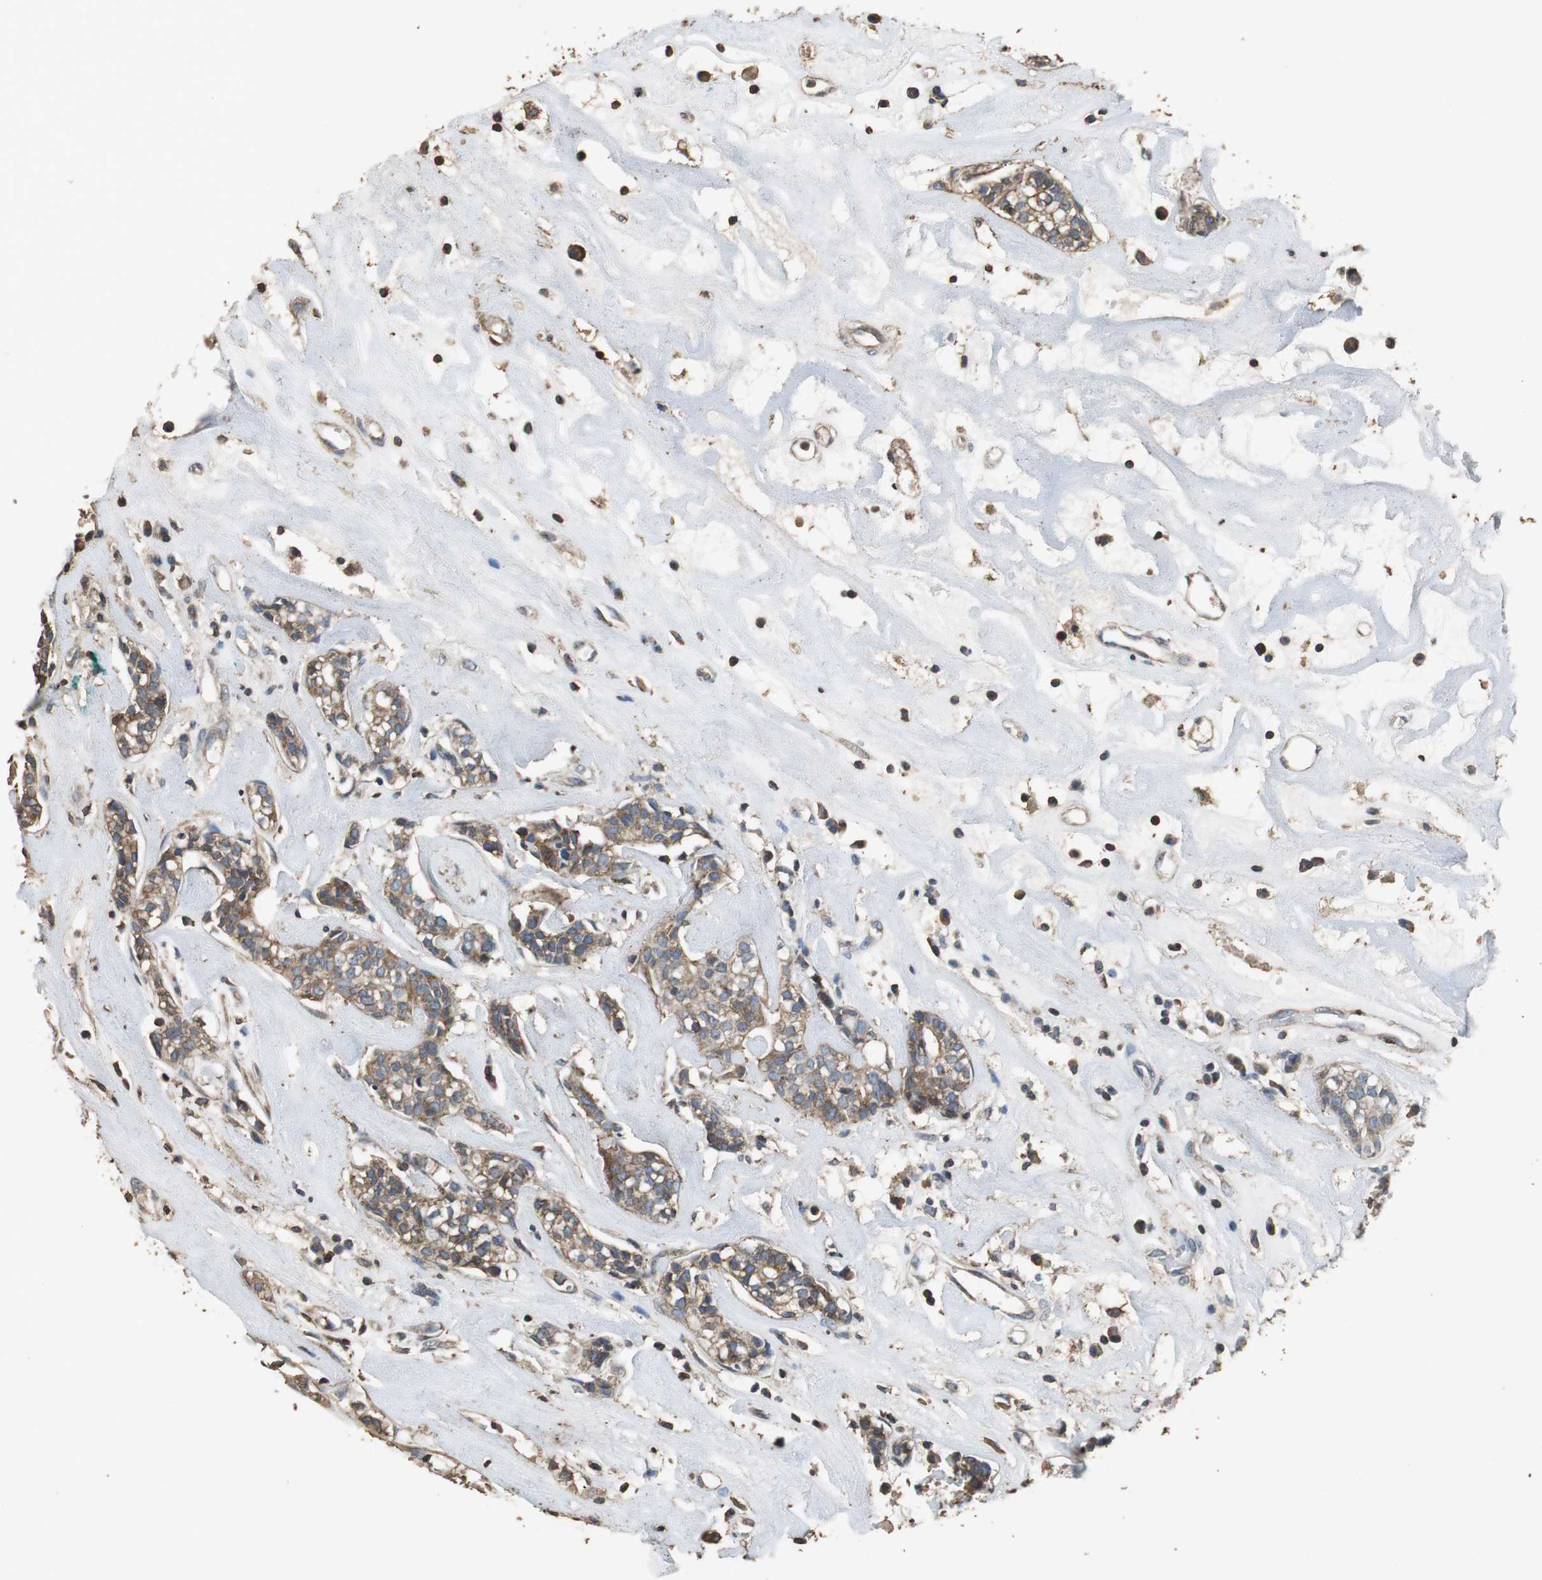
{"staining": {"intensity": "moderate", "quantity": ">75%", "location": "cytoplasmic/membranous"}, "tissue": "head and neck cancer", "cell_type": "Tumor cells", "image_type": "cancer", "snomed": [{"axis": "morphology", "description": "Adenocarcinoma, NOS"}, {"axis": "topography", "description": "Salivary gland"}, {"axis": "topography", "description": "Head-Neck"}], "caption": "Human head and neck cancer (adenocarcinoma) stained with a brown dye demonstrates moderate cytoplasmic/membranous positive expression in about >75% of tumor cells.", "gene": "PRKRA", "patient": {"sex": "female", "age": 65}}